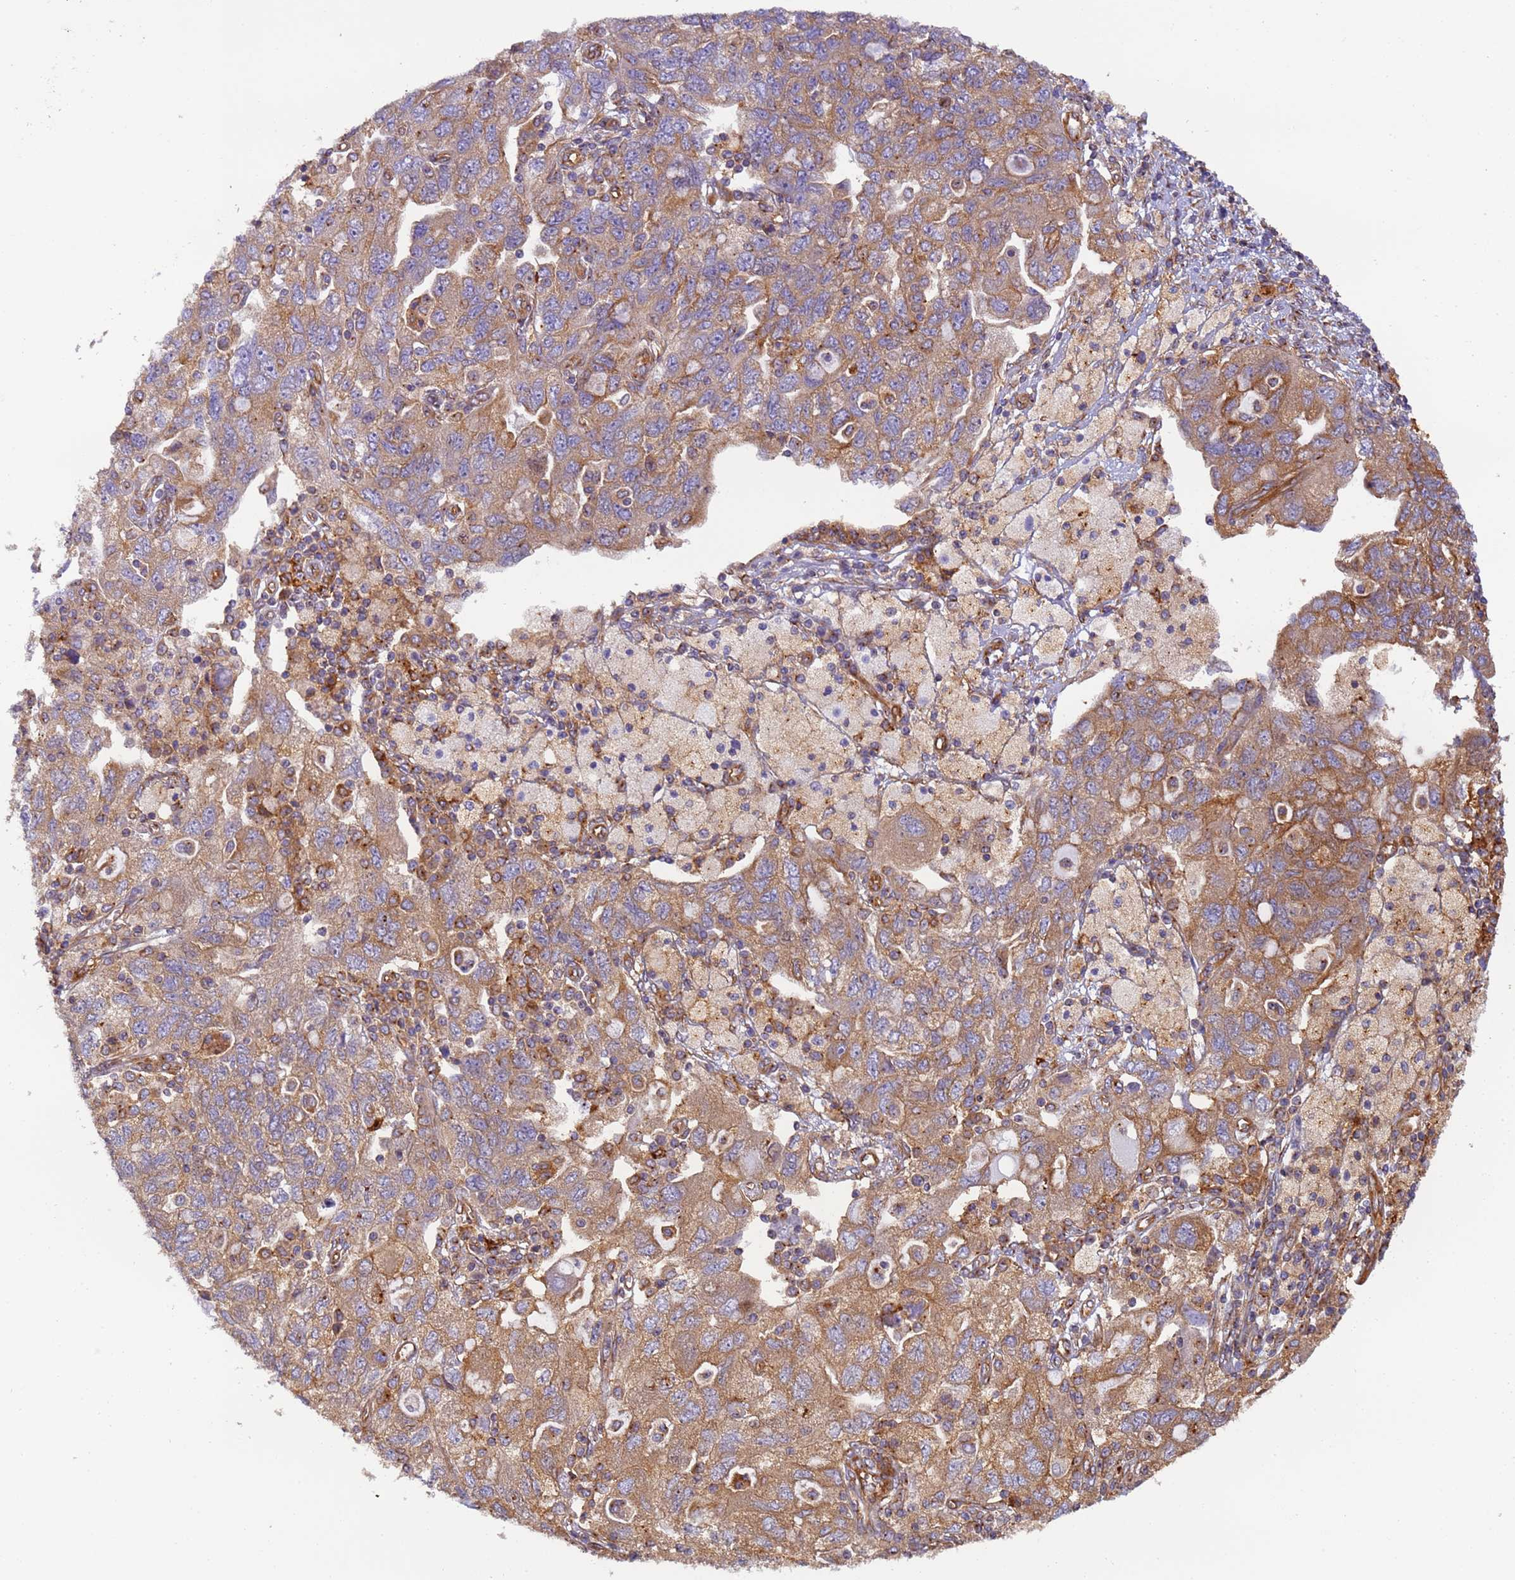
{"staining": {"intensity": "moderate", "quantity": "25%-75%", "location": "cytoplasmic/membranous"}, "tissue": "ovarian cancer", "cell_type": "Tumor cells", "image_type": "cancer", "snomed": [{"axis": "morphology", "description": "Carcinoma, NOS"}, {"axis": "morphology", "description": "Cystadenocarcinoma, serous, NOS"}, {"axis": "topography", "description": "Ovary"}], "caption": "Immunohistochemistry of ovarian cancer (serous cystadenocarcinoma) shows medium levels of moderate cytoplasmic/membranous expression in about 25%-75% of tumor cells.", "gene": "DYNC1I2", "patient": {"sex": "female", "age": 69}}